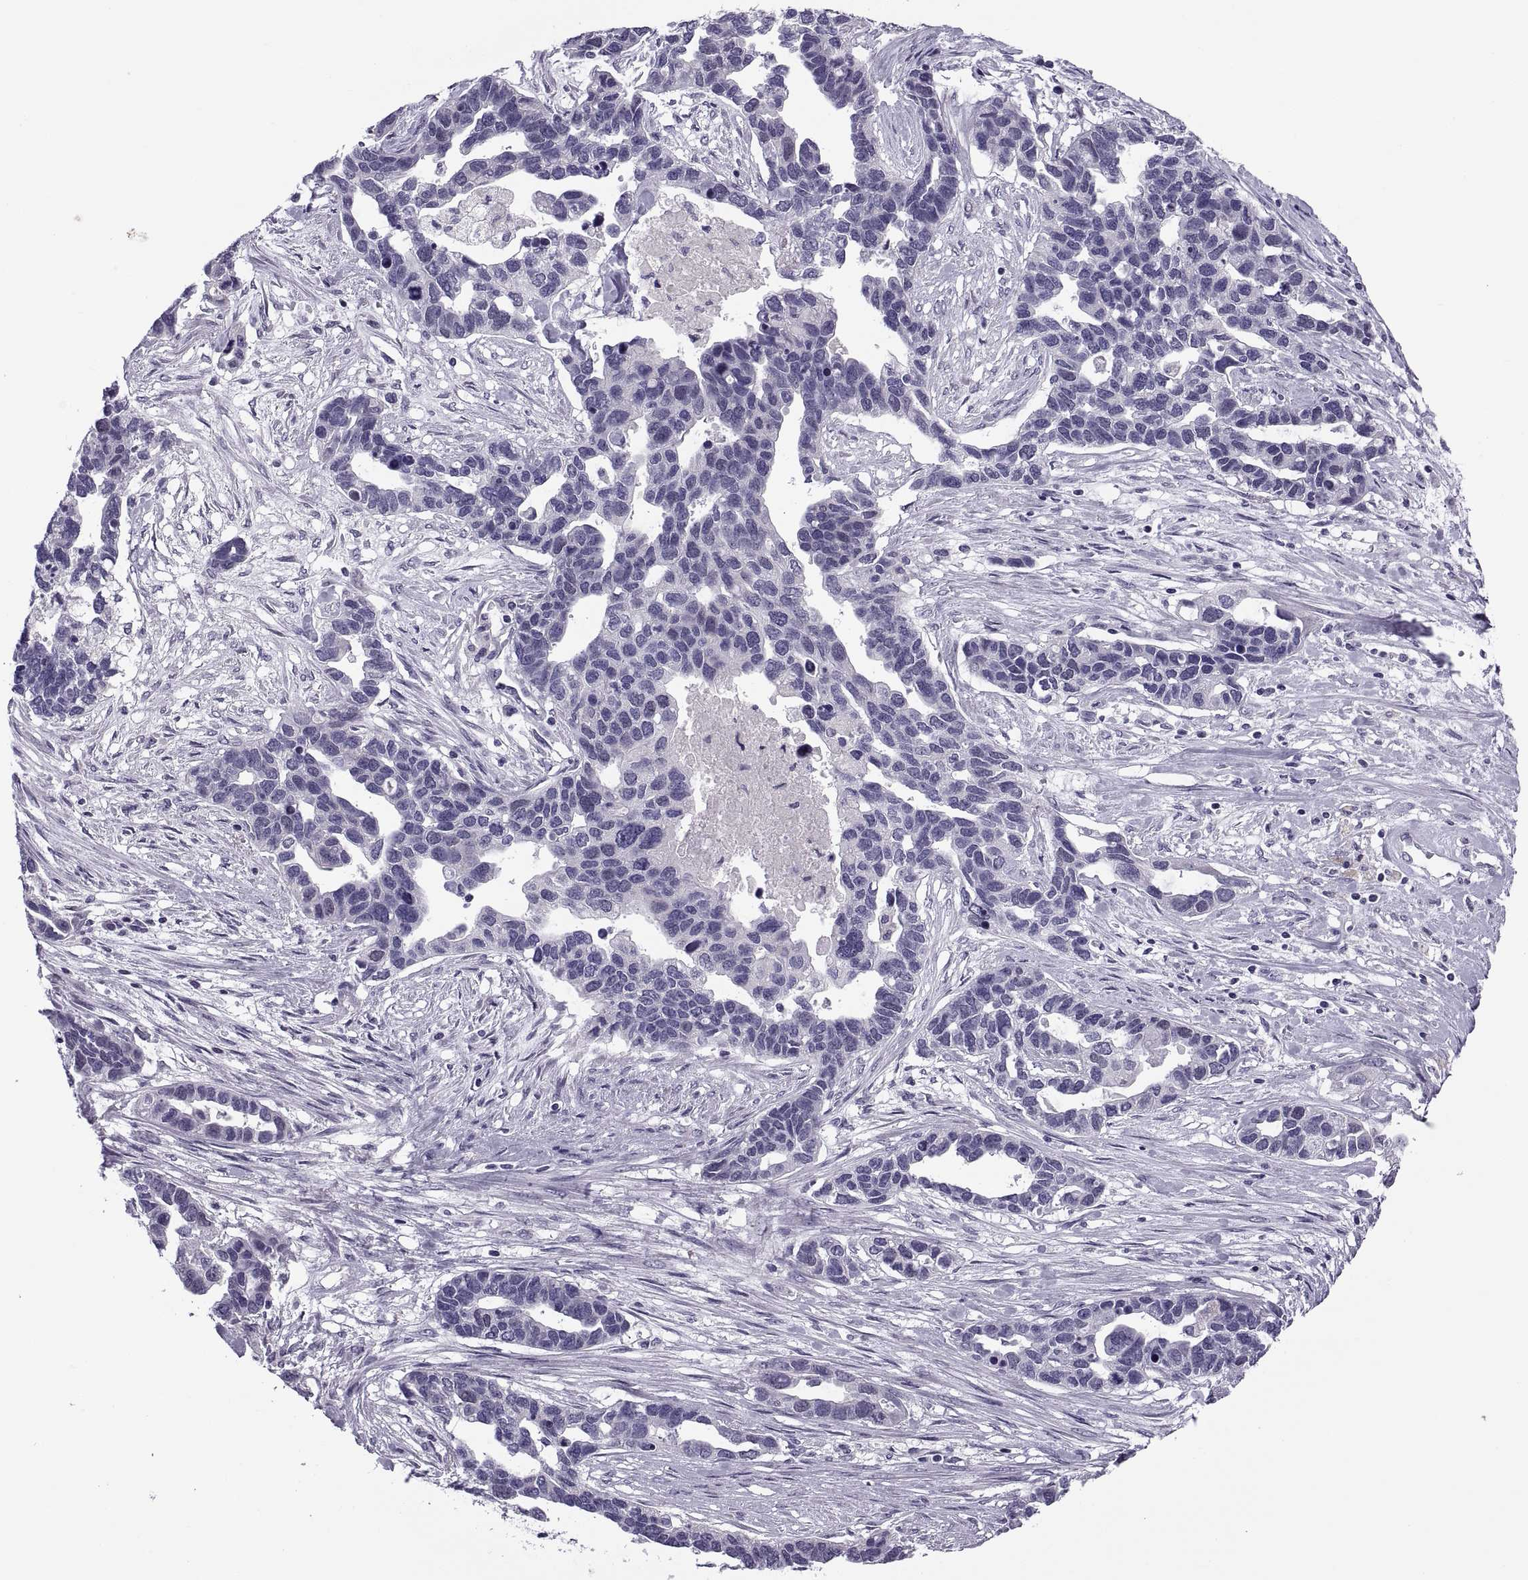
{"staining": {"intensity": "negative", "quantity": "none", "location": "none"}, "tissue": "ovarian cancer", "cell_type": "Tumor cells", "image_type": "cancer", "snomed": [{"axis": "morphology", "description": "Cystadenocarcinoma, serous, NOS"}, {"axis": "topography", "description": "Ovary"}], "caption": "There is no significant positivity in tumor cells of serous cystadenocarcinoma (ovarian). The staining is performed using DAB (3,3'-diaminobenzidine) brown chromogen with nuclei counter-stained in using hematoxylin.", "gene": "MAGEB1", "patient": {"sex": "female", "age": 54}}